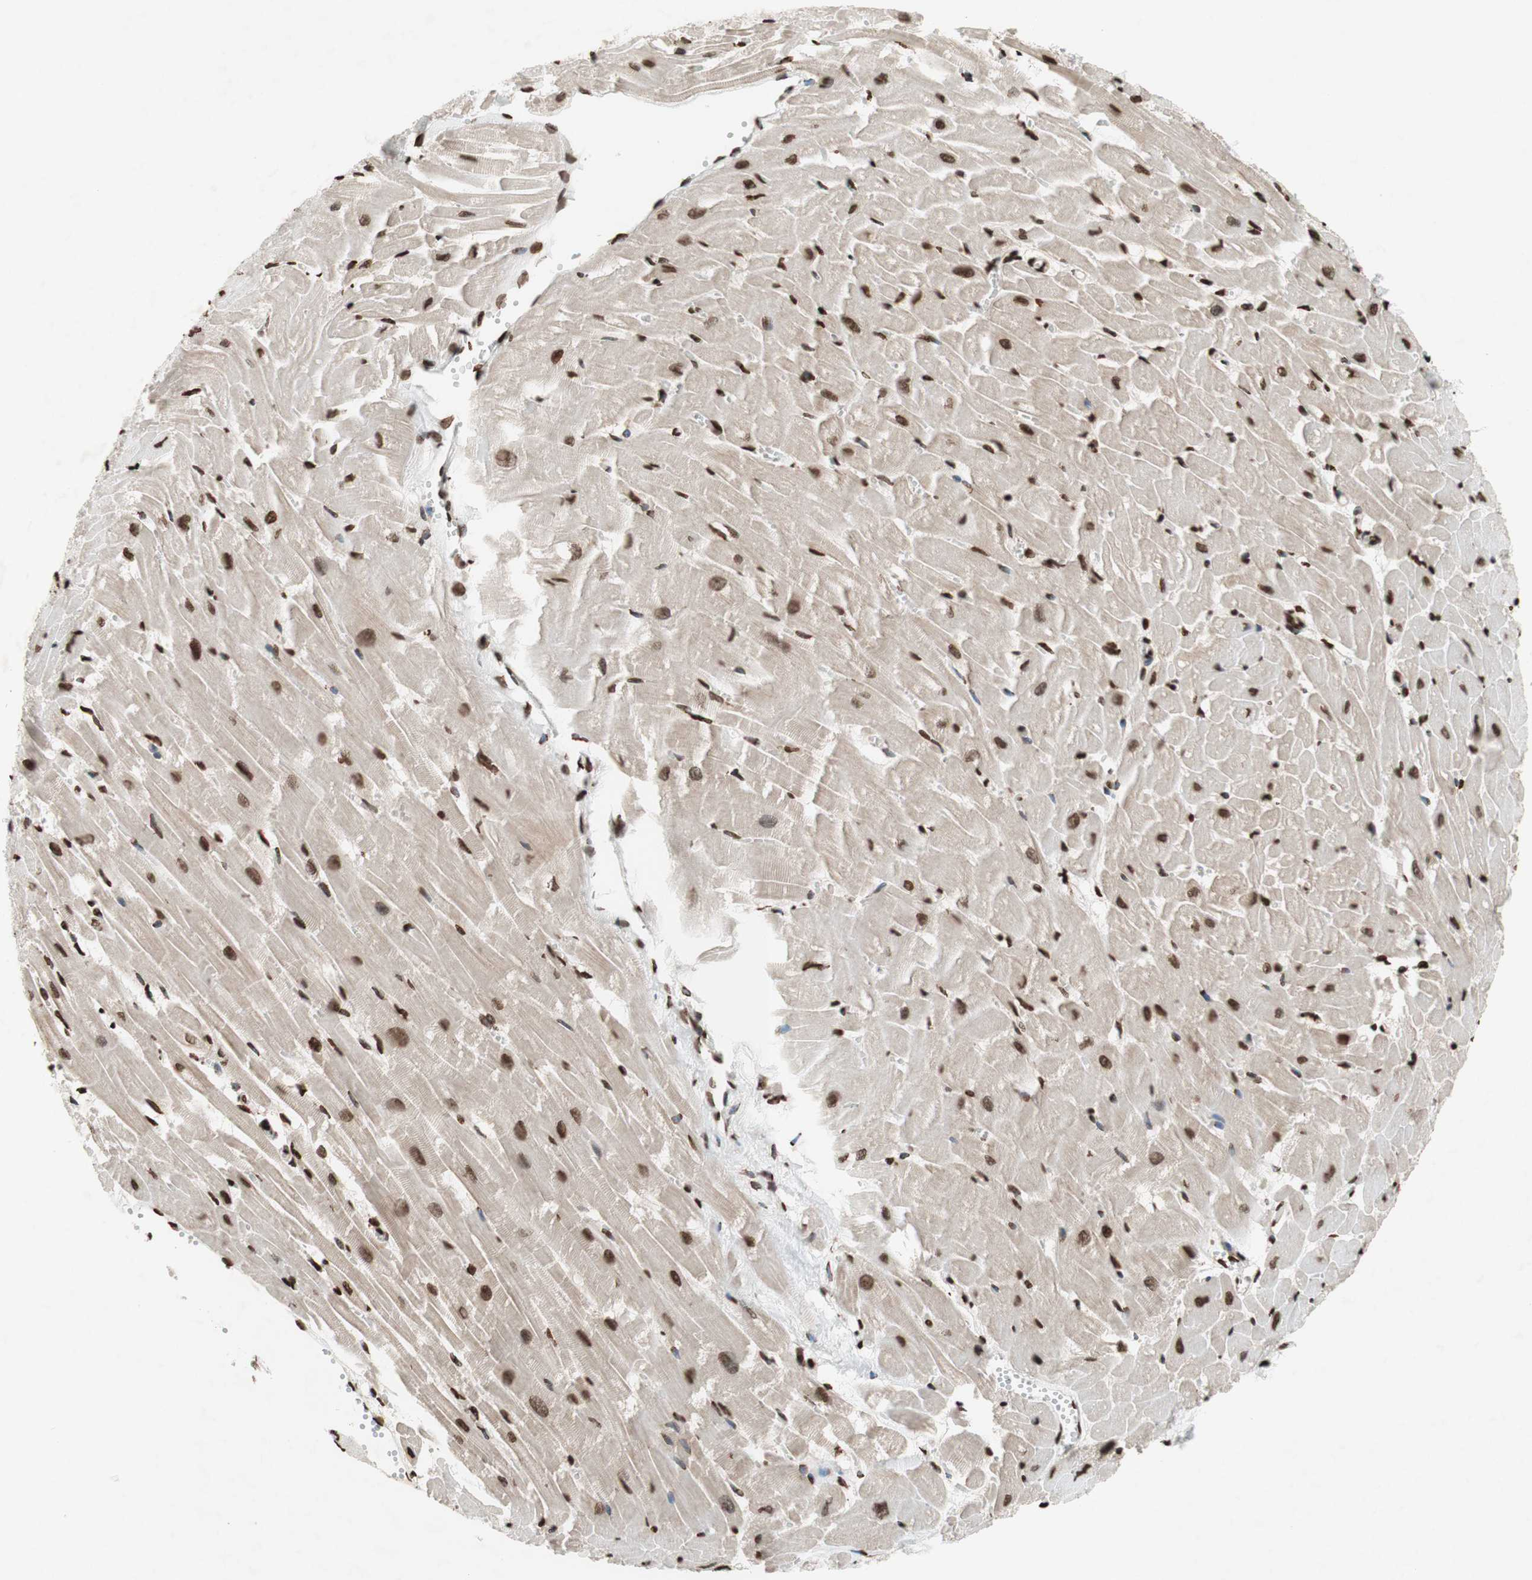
{"staining": {"intensity": "moderate", "quantity": ">75%", "location": "nuclear"}, "tissue": "heart muscle", "cell_type": "Cardiomyocytes", "image_type": "normal", "snomed": [{"axis": "morphology", "description": "Normal tissue, NOS"}, {"axis": "topography", "description": "Heart"}], "caption": "Immunohistochemistry (IHC) of benign human heart muscle exhibits medium levels of moderate nuclear positivity in about >75% of cardiomyocytes.", "gene": "NCOA3", "patient": {"sex": "female", "age": 19}}